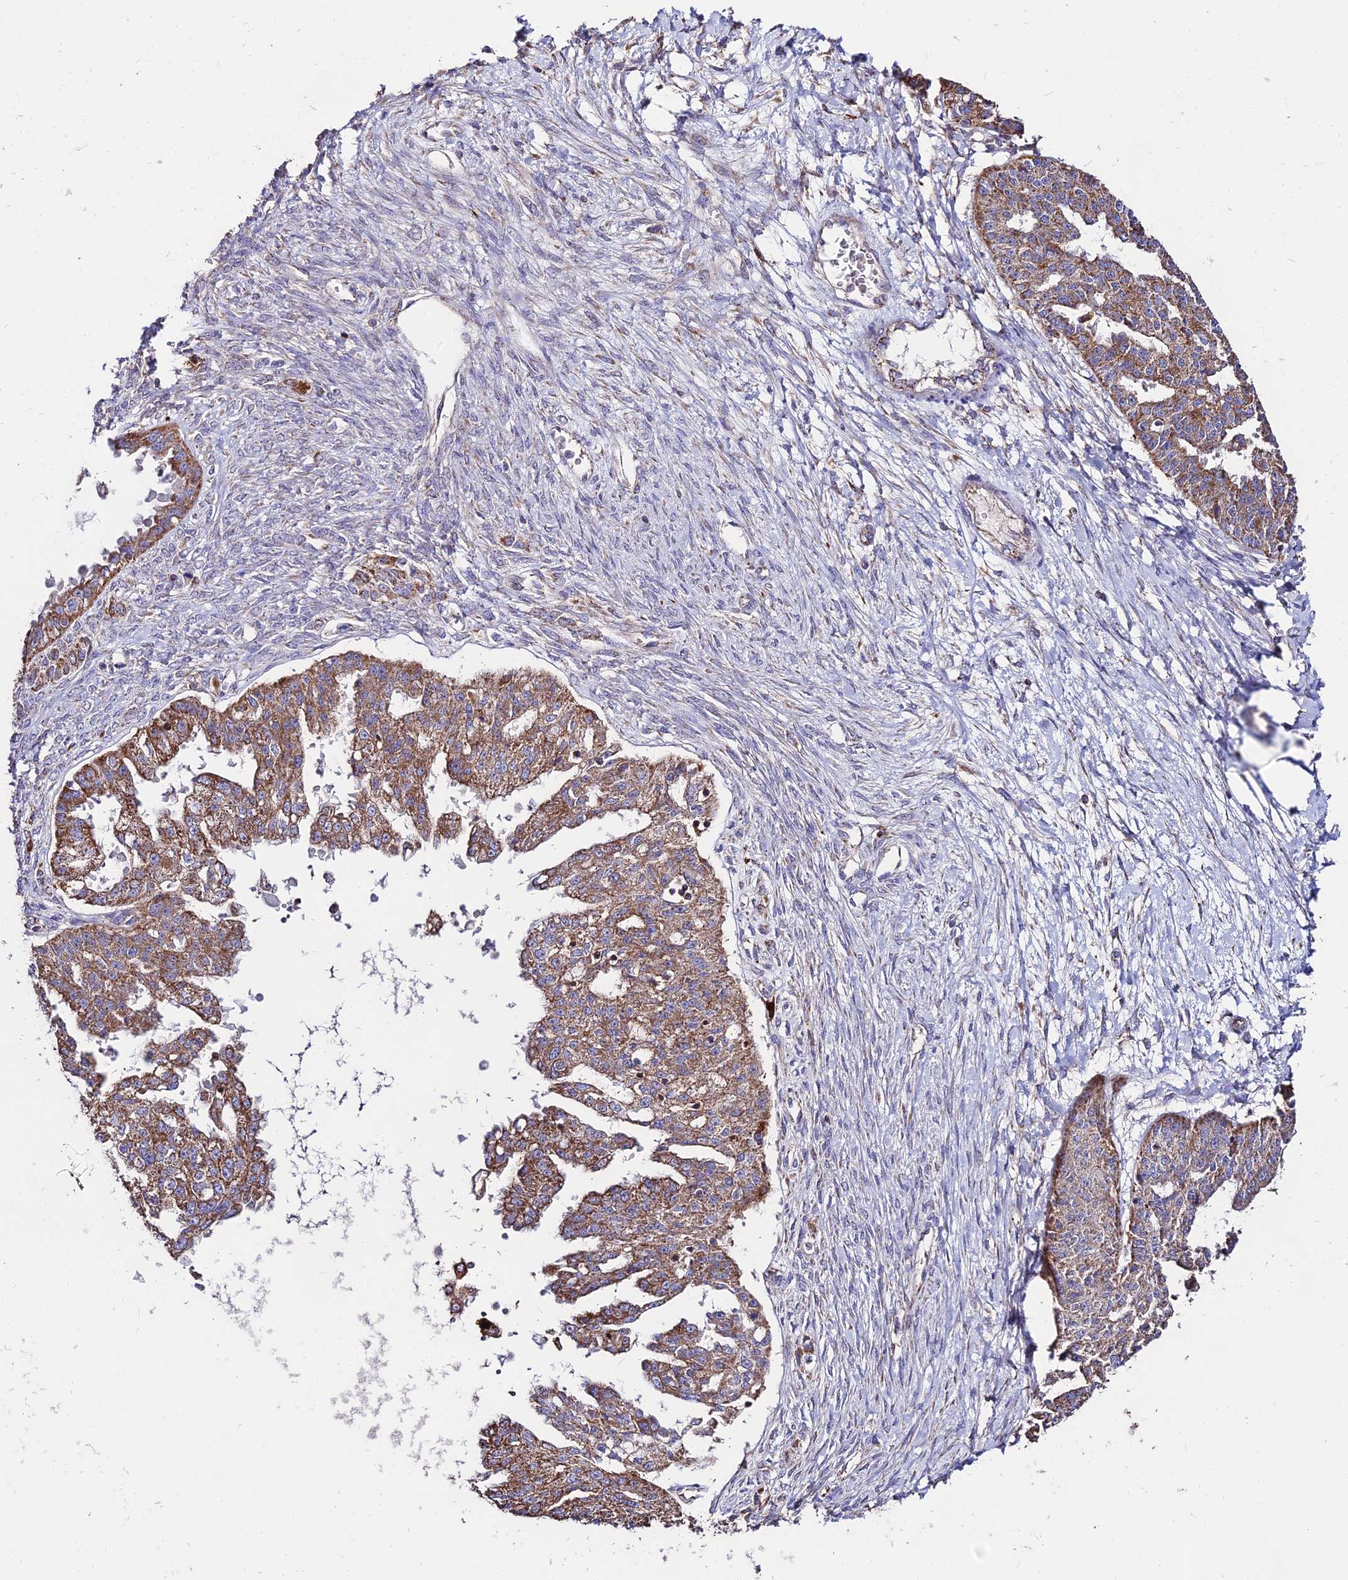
{"staining": {"intensity": "moderate", "quantity": ">75%", "location": "cytoplasmic/membranous"}, "tissue": "ovarian cancer", "cell_type": "Tumor cells", "image_type": "cancer", "snomed": [{"axis": "morphology", "description": "Cystadenocarcinoma, serous, NOS"}, {"axis": "topography", "description": "Ovary"}], "caption": "This image shows IHC staining of ovarian serous cystadenocarcinoma, with medium moderate cytoplasmic/membranous expression in about >75% of tumor cells.", "gene": "PNLIPRP3", "patient": {"sex": "female", "age": 58}}